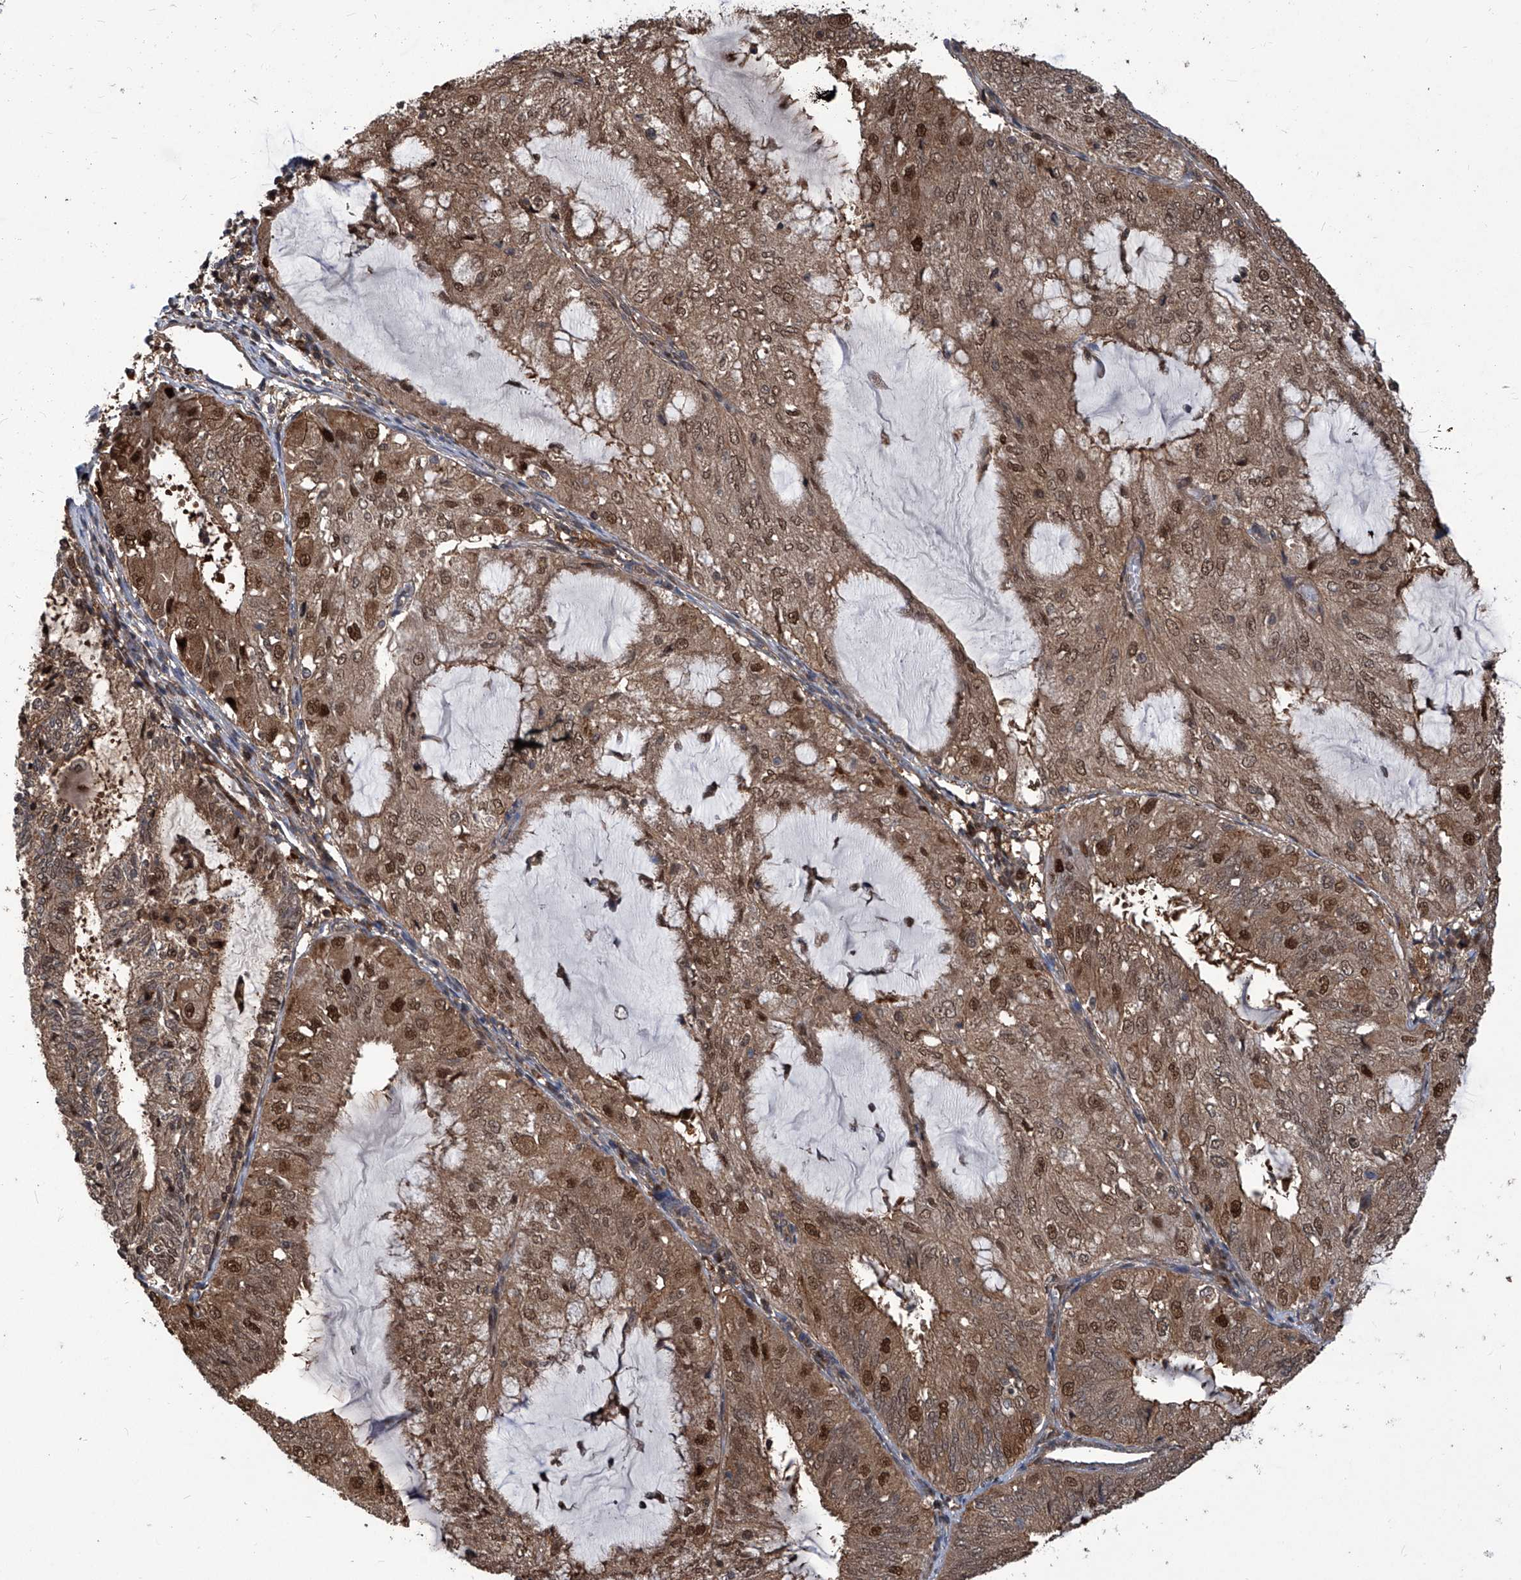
{"staining": {"intensity": "moderate", "quantity": ">75%", "location": "cytoplasmic/membranous,nuclear"}, "tissue": "endometrial cancer", "cell_type": "Tumor cells", "image_type": "cancer", "snomed": [{"axis": "morphology", "description": "Adenocarcinoma, NOS"}, {"axis": "topography", "description": "Endometrium"}], "caption": "A brown stain shows moderate cytoplasmic/membranous and nuclear expression of a protein in human endometrial cancer tumor cells.", "gene": "PSMB1", "patient": {"sex": "female", "age": 81}}